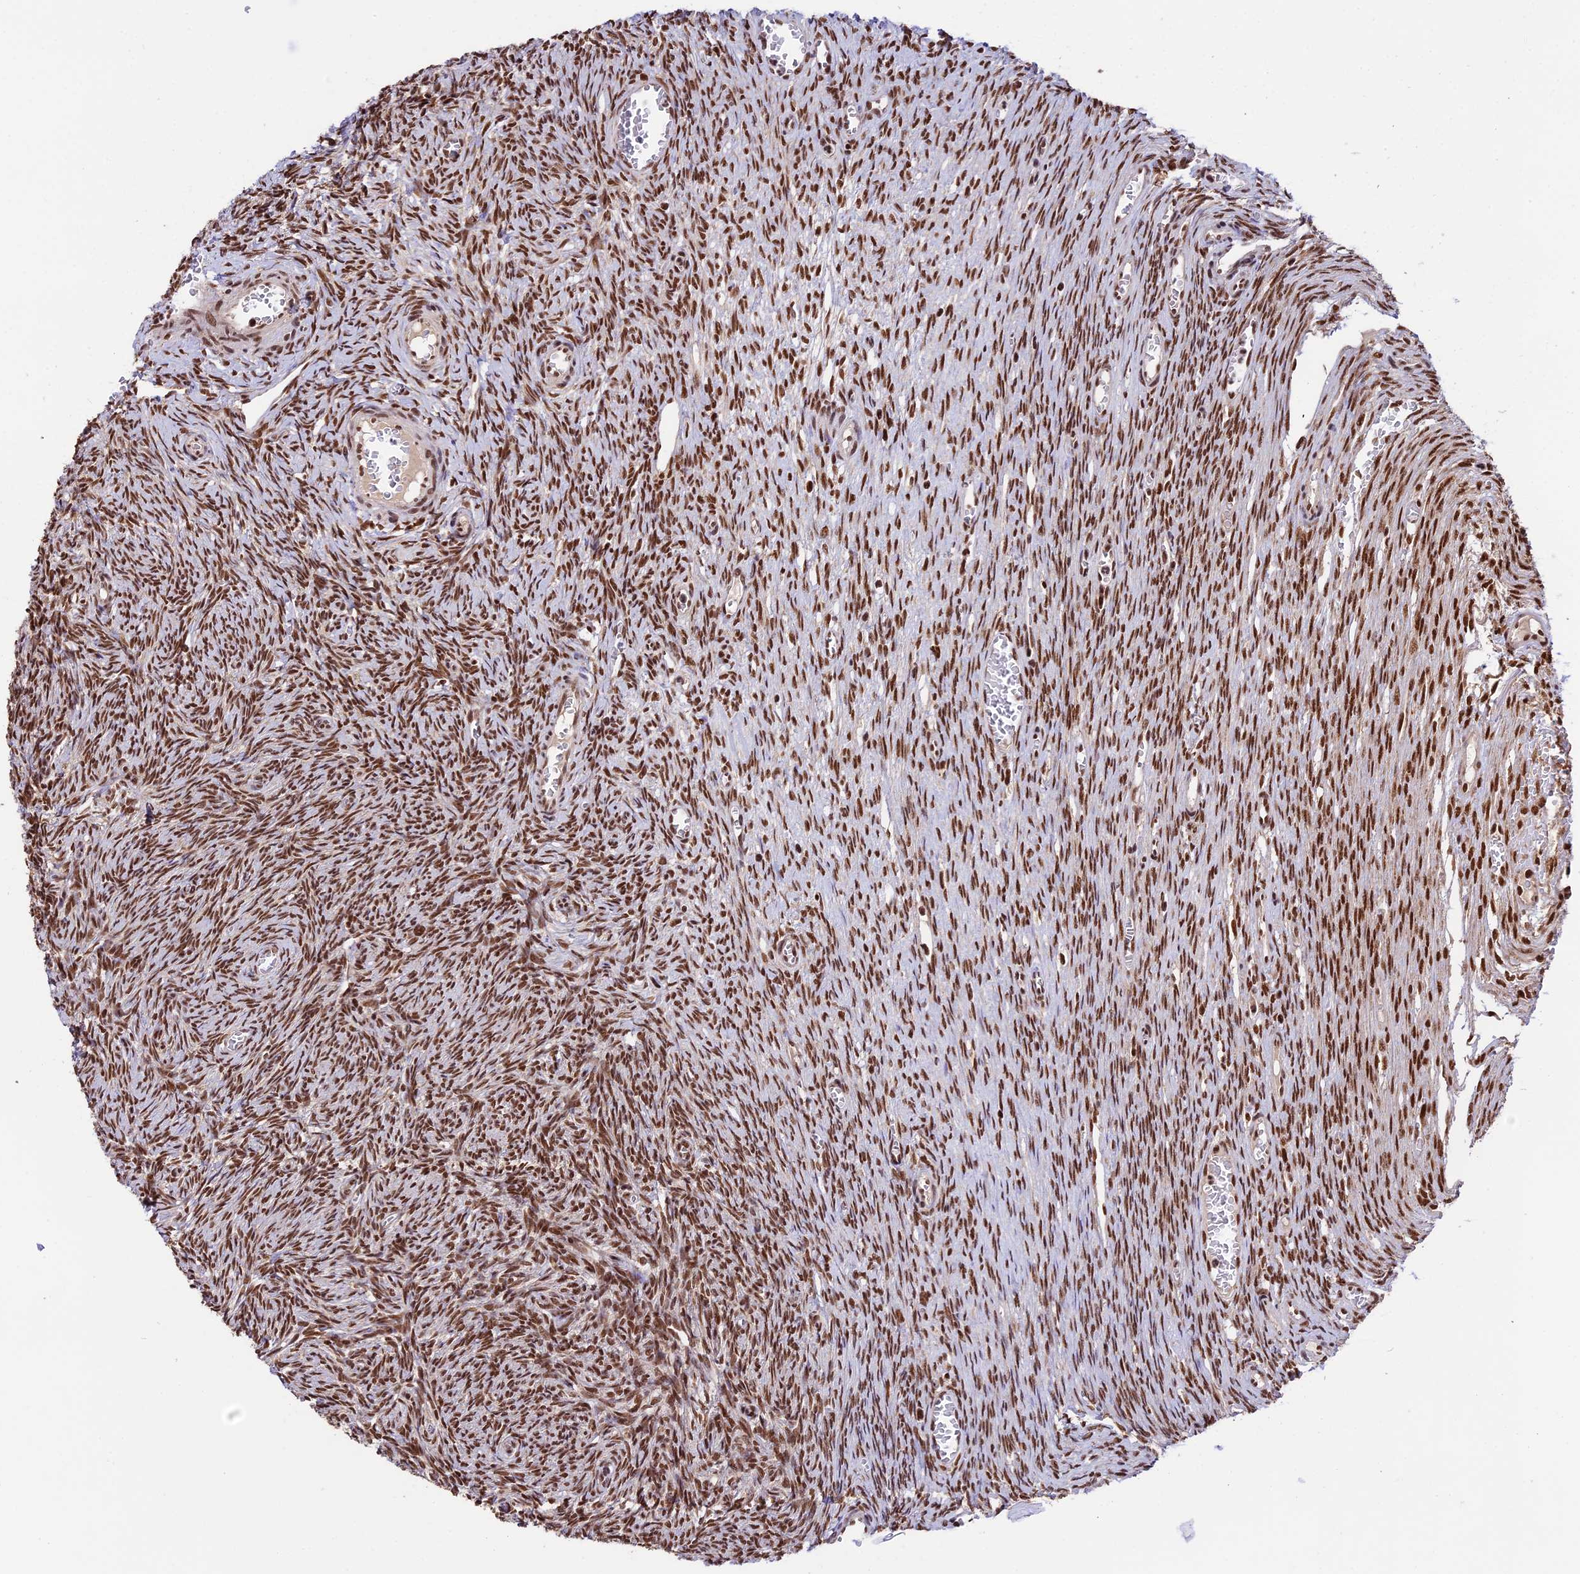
{"staining": {"intensity": "strong", "quantity": ">75%", "location": "nuclear"}, "tissue": "ovary", "cell_type": "Follicle cells", "image_type": "normal", "snomed": [{"axis": "morphology", "description": "Normal tissue, NOS"}, {"axis": "topography", "description": "Ovary"}], "caption": "Immunohistochemistry (IHC) of benign human ovary demonstrates high levels of strong nuclear expression in about >75% of follicle cells.", "gene": "RAMACL", "patient": {"sex": "female", "age": 44}}